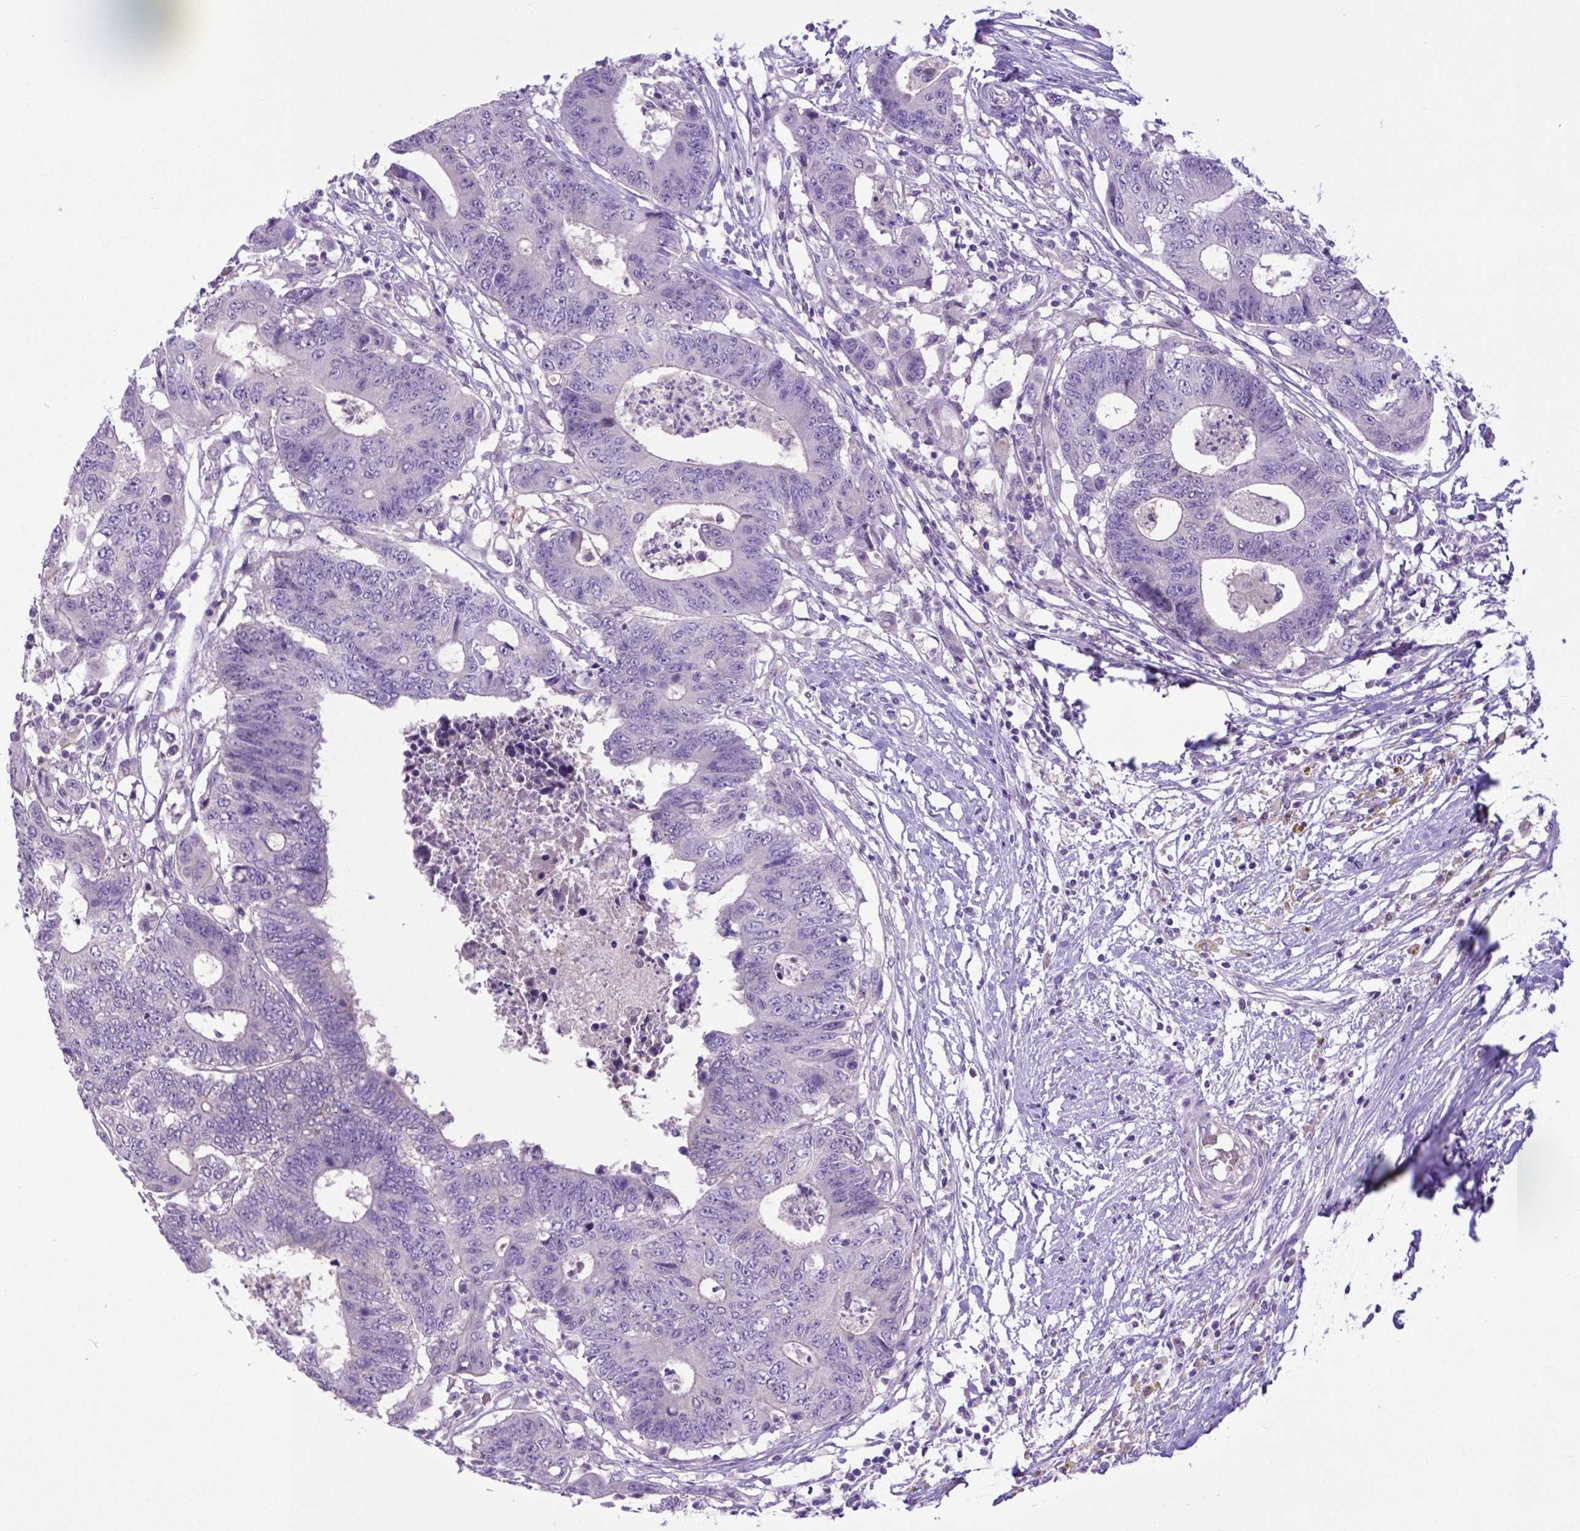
{"staining": {"intensity": "negative", "quantity": "none", "location": "none"}, "tissue": "colorectal cancer", "cell_type": "Tumor cells", "image_type": "cancer", "snomed": [{"axis": "morphology", "description": "Adenocarcinoma, NOS"}, {"axis": "topography", "description": "Colon"}], "caption": "Image shows no significant protein positivity in tumor cells of colorectal adenocarcinoma.", "gene": "ADRA2B", "patient": {"sex": "female", "age": 48}}